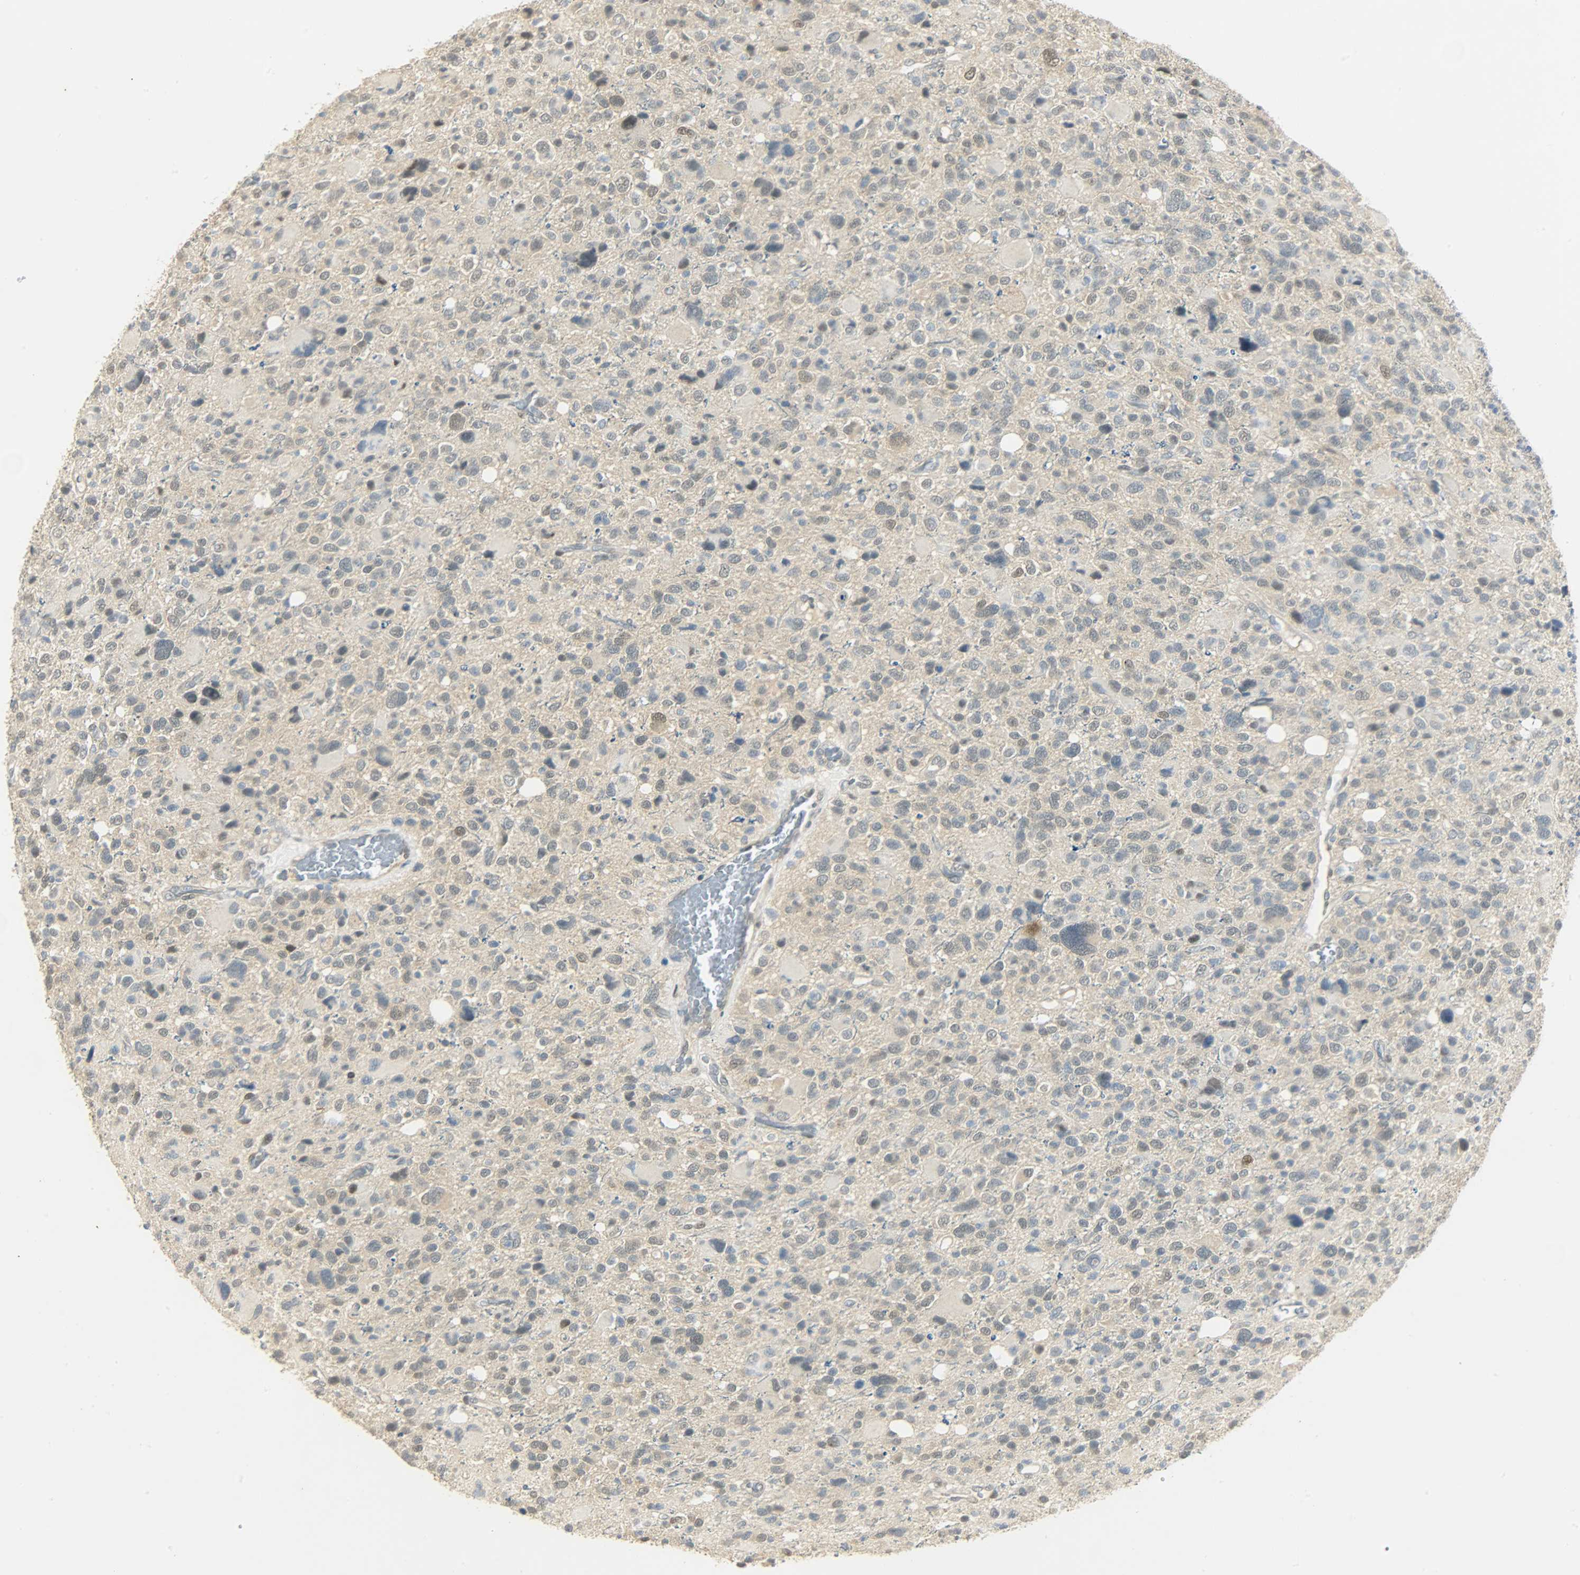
{"staining": {"intensity": "weak", "quantity": "25%-75%", "location": "cytoplasmic/membranous,nuclear"}, "tissue": "glioma", "cell_type": "Tumor cells", "image_type": "cancer", "snomed": [{"axis": "morphology", "description": "Glioma, malignant, High grade"}, {"axis": "topography", "description": "Brain"}], "caption": "DAB (3,3'-diaminobenzidine) immunohistochemical staining of malignant high-grade glioma shows weak cytoplasmic/membranous and nuclear protein expression in about 25%-75% of tumor cells.", "gene": "USP13", "patient": {"sex": "male", "age": 48}}